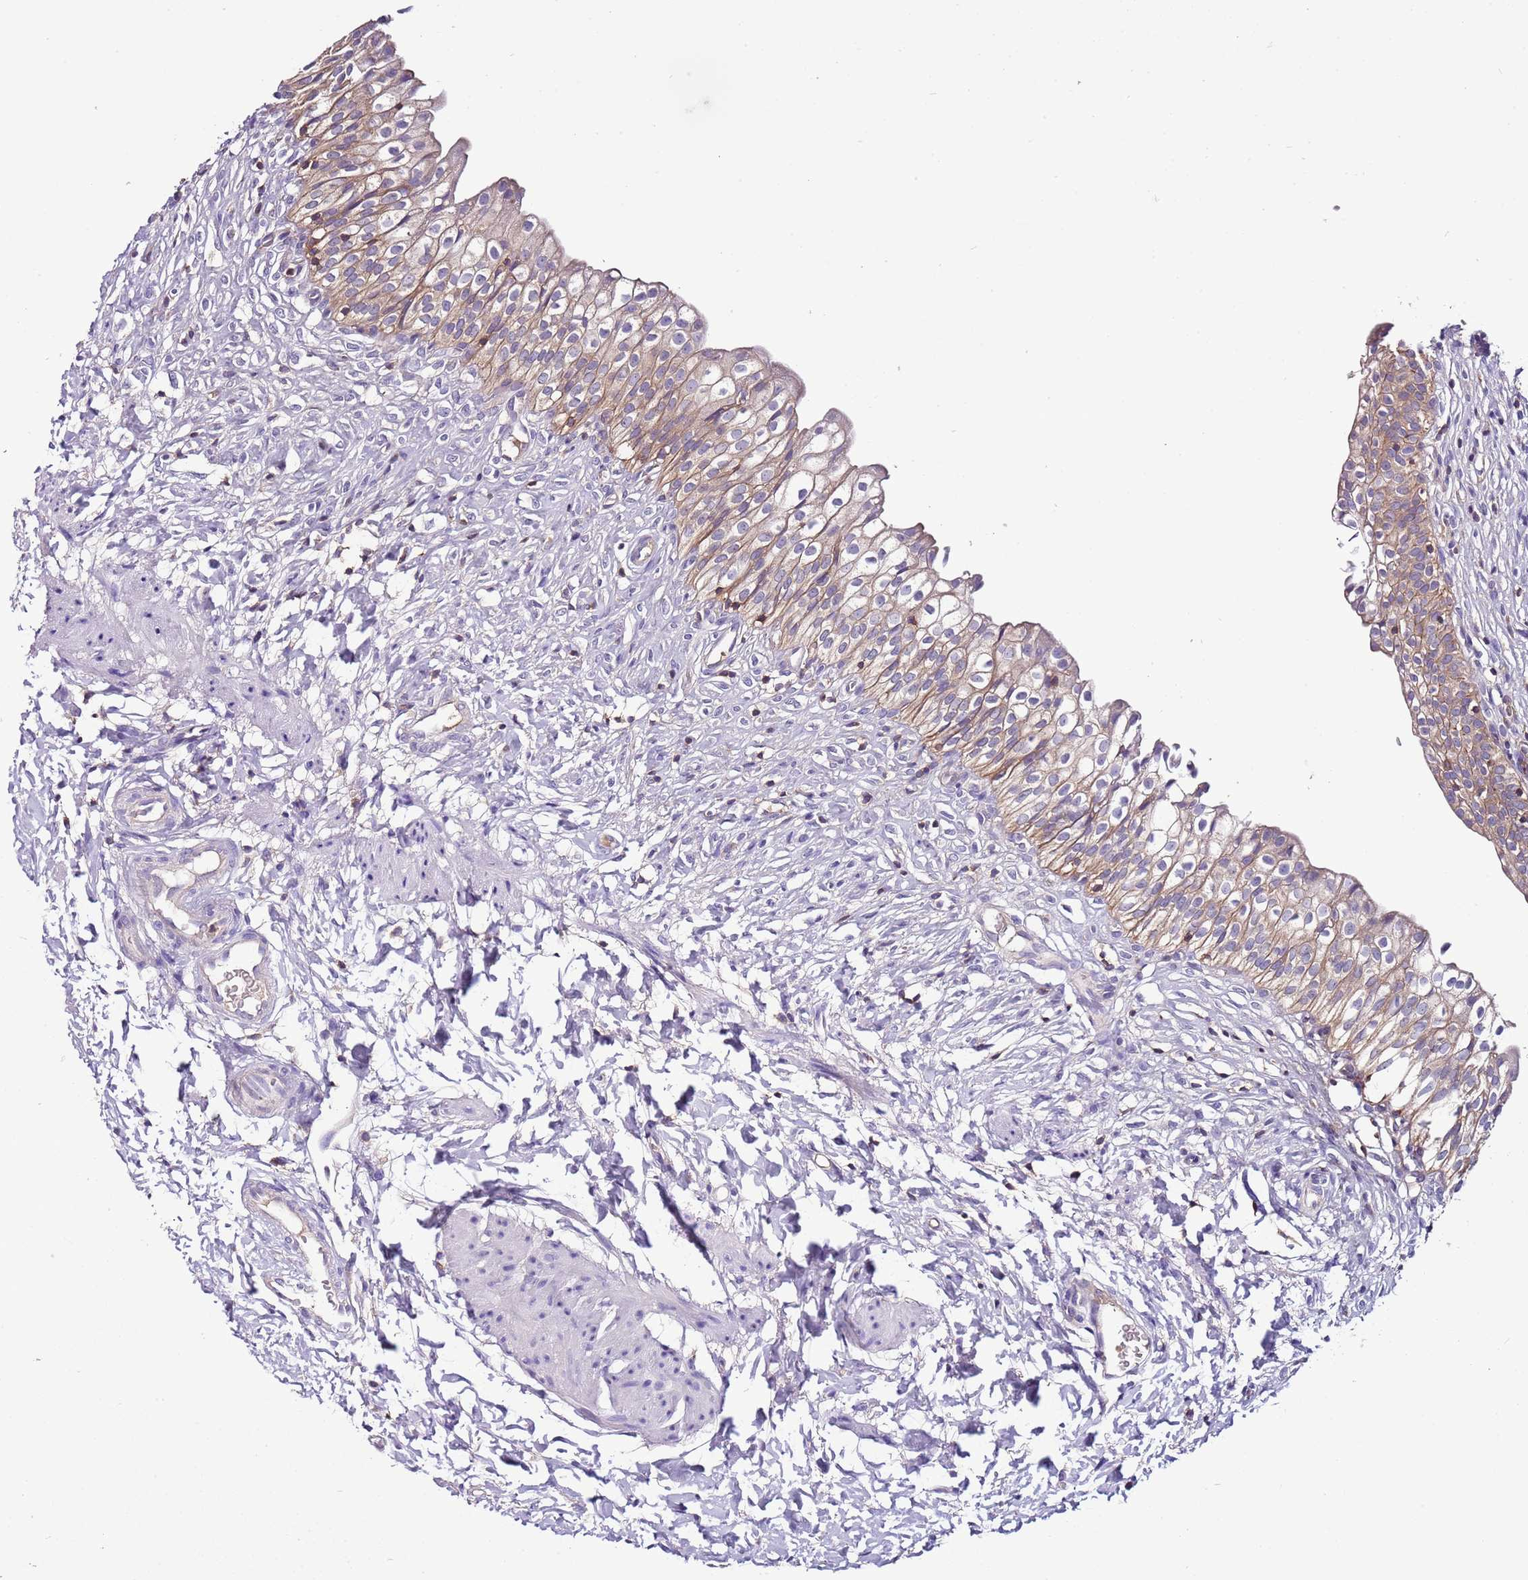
{"staining": {"intensity": "weak", "quantity": ">75%", "location": "cytoplasmic/membranous"}, "tissue": "urinary bladder", "cell_type": "Urothelial cells", "image_type": "normal", "snomed": [{"axis": "morphology", "description": "Normal tissue, NOS"}, {"axis": "topography", "description": "Urinary bladder"}], "caption": "Immunohistochemistry staining of normal urinary bladder, which shows low levels of weak cytoplasmic/membranous staining in approximately >75% of urothelial cells indicating weak cytoplasmic/membranous protein positivity. The staining was performed using DAB (brown) for protein detection and nuclei were counterstained in hematoxylin (blue).", "gene": "IGIP", "patient": {"sex": "male", "age": 55}}